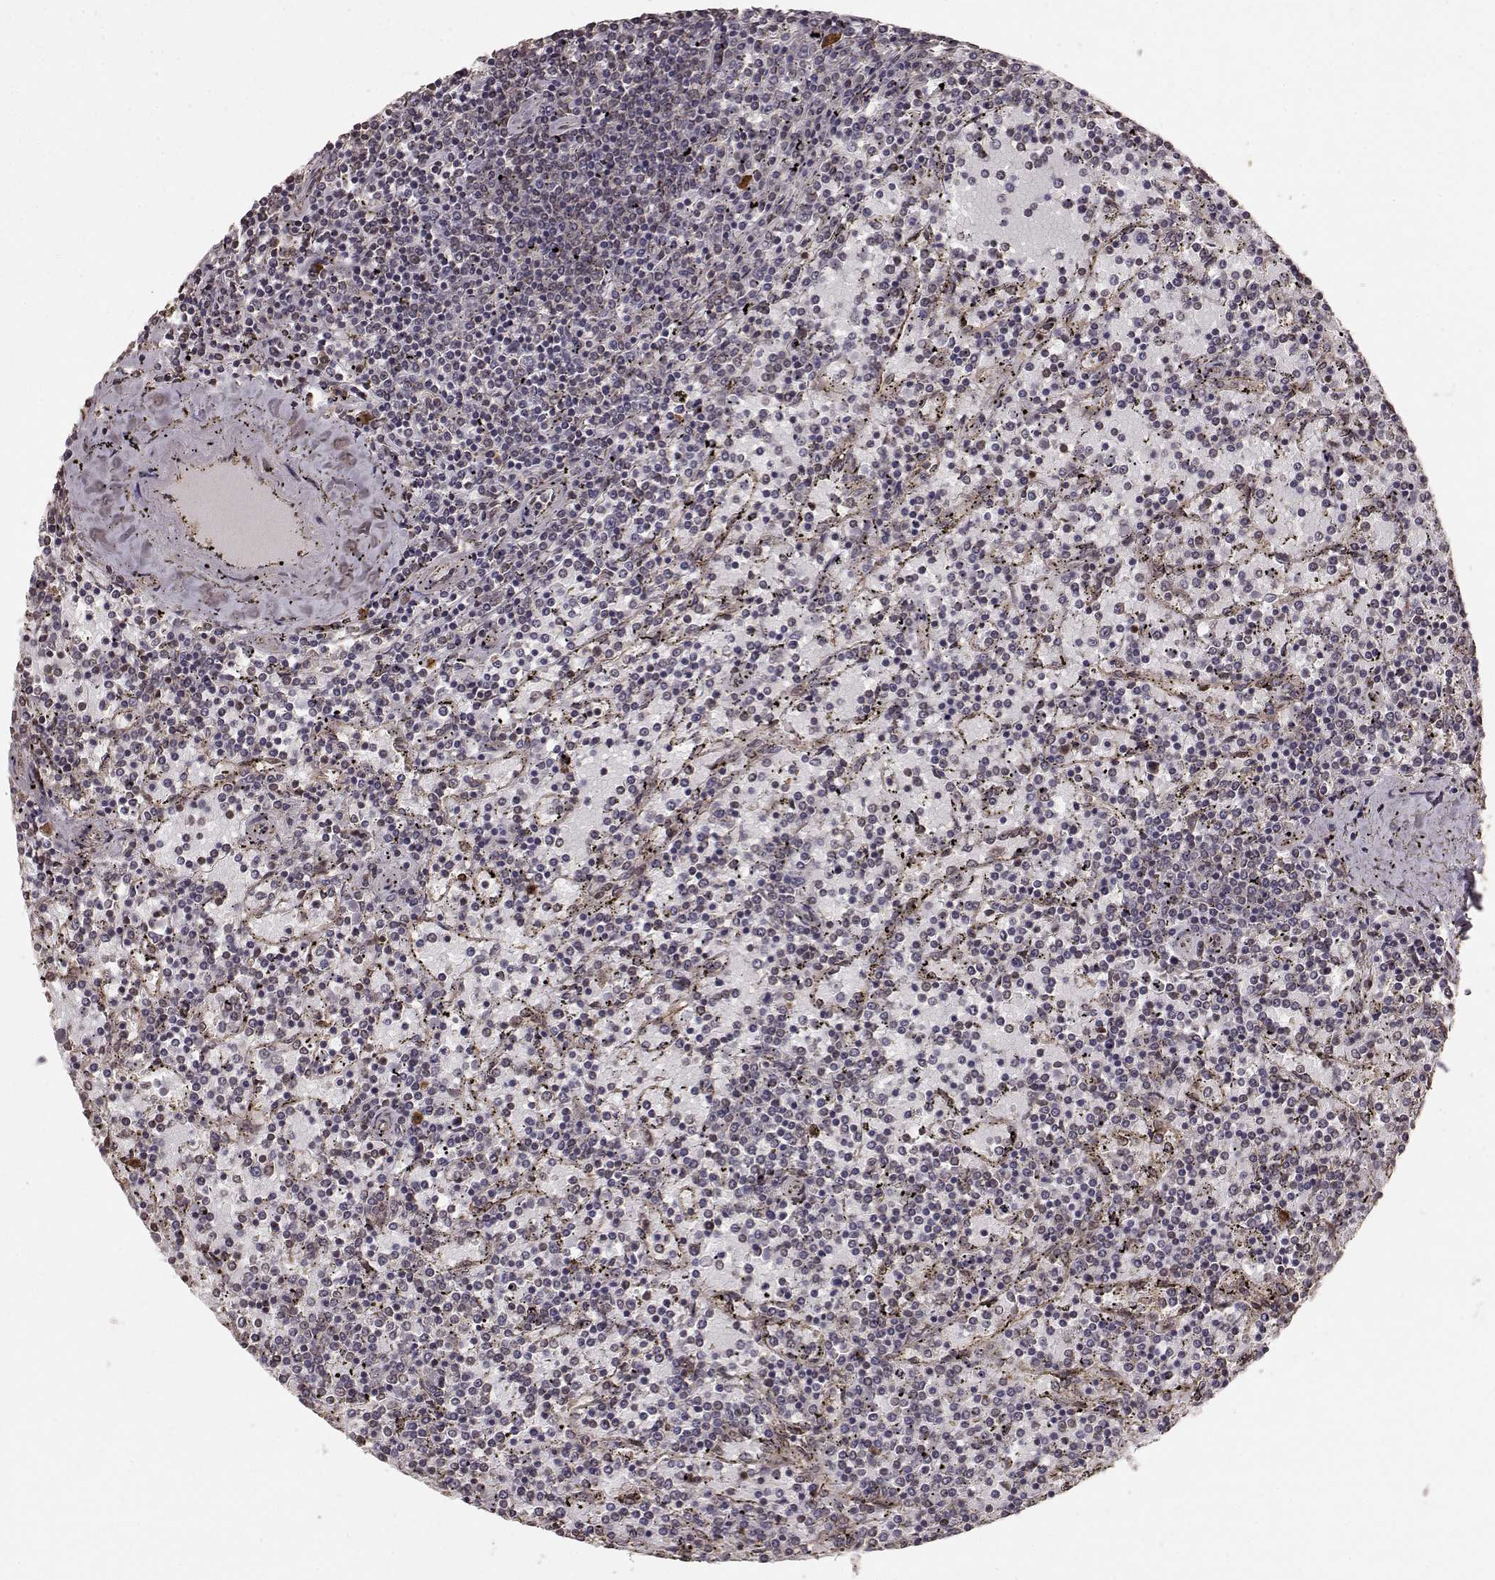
{"staining": {"intensity": "negative", "quantity": "none", "location": "none"}, "tissue": "lymphoma", "cell_type": "Tumor cells", "image_type": "cancer", "snomed": [{"axis": "morphology", "description": "Malignant lymphoma, non-Hodgkin's type, Low grade"}, {"axis": "topography", "description": "Spleen"}], "caption": "Human malignant lymphoma, non-Hodgkin's type (low-grade) stained for a protein using immunohistochemistry (IHC) demonstrates no staining in tumor cells.", "gene": "USP15", "patient": {"sex": "female", "age": 77}}